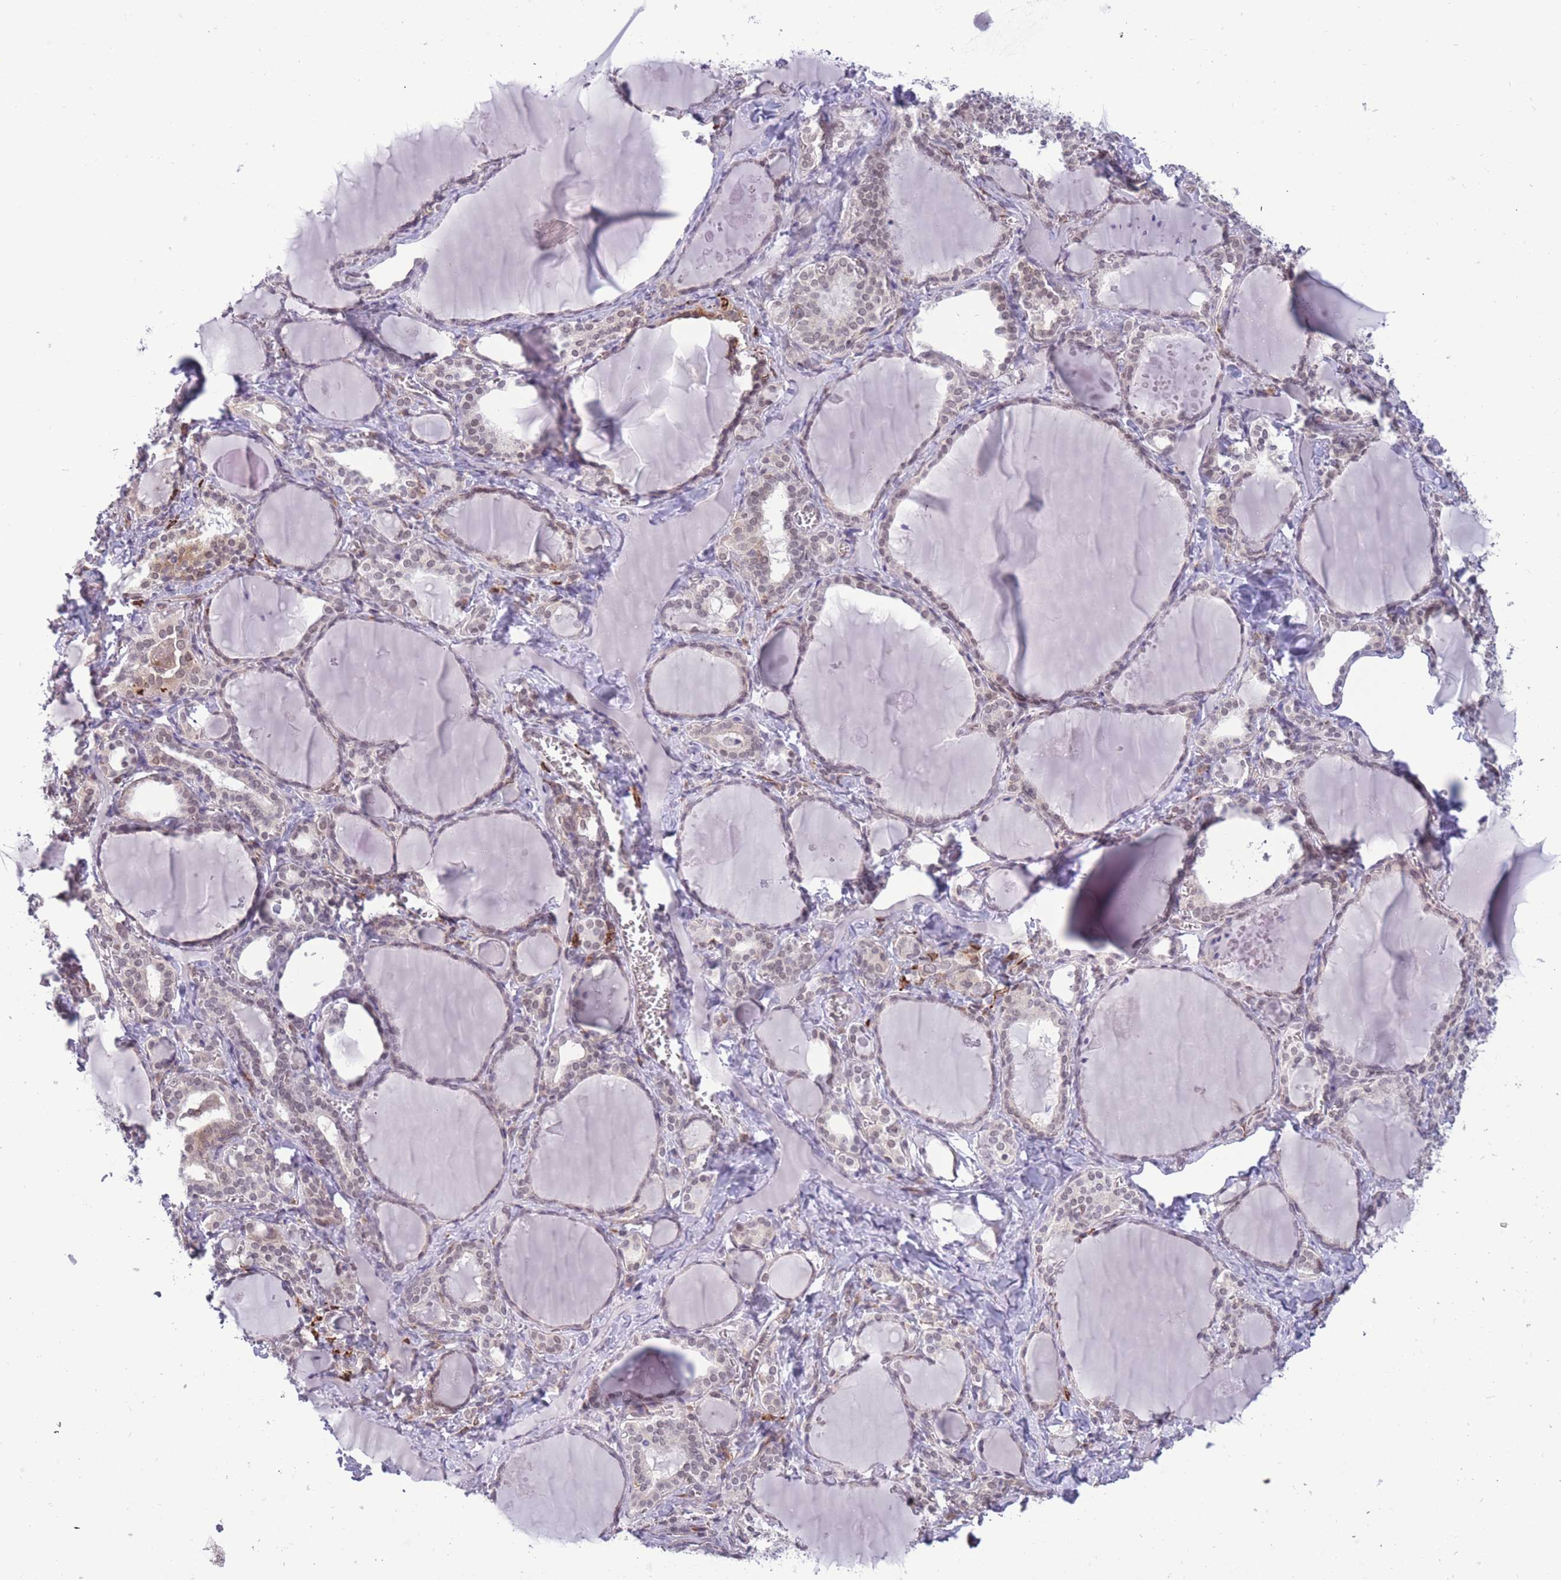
{"staining": {"intensity": "weak", "quantity": "<25%", "location": "cytoplasmic/membranous,nuclear"}, "tissue": "thyroid gland", "cell_type": "Glandular cells", "image_type": "normal", "snomed": [{"axis": "morphology", "description": "Normal tissue, NOS"}, {"axis": "topography", "description": "Thyroid gland"}], "caption": "Immunohistochemistry (IHC) micrograph of benign human thyroid gland stained for a protein (brown), which exhibits no expression in glandular cells.", "gene": "TMEM121", "patient": {"sex": "female", "age": 42}}